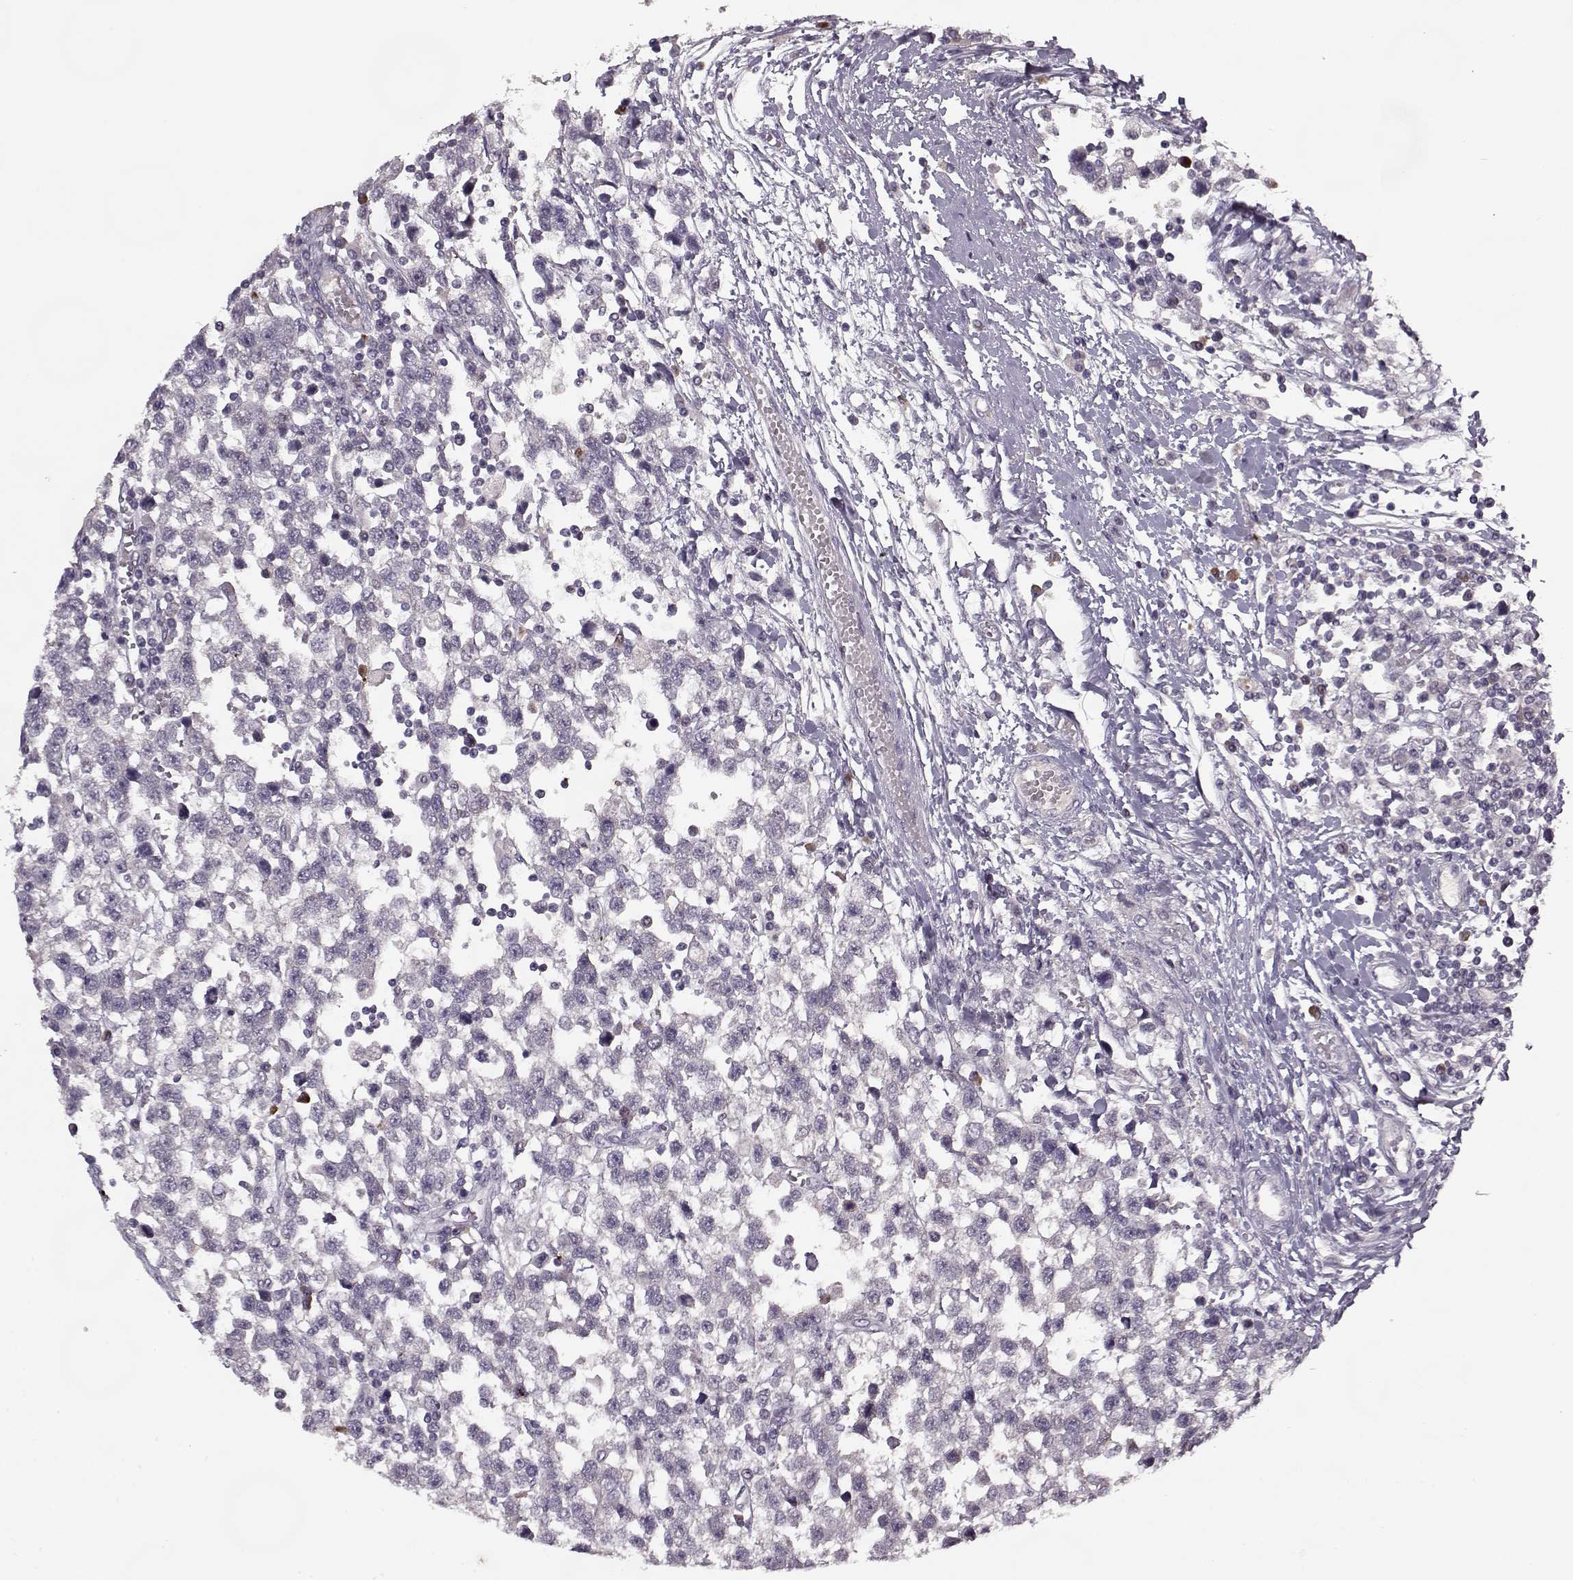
{"staining": {"intensity": "negative", "quantity": "none", "location": "none"}, "tissue": "testis cancer", "cell_type": "Tumor cells", "image_type": "cancer", "snomed": [{"axis": "morphology", "description": "Seminoma, NOS"}, {"axis": "topography", "description": "Testis"}], "caption": "High power microscopy image of an immunohistochemistry (IHC) micrograph of seminoma (testis), revealing no significant expression in tumor cells.", "gene": "KRT9", "patient": {"sex": "male", "age": 34}}